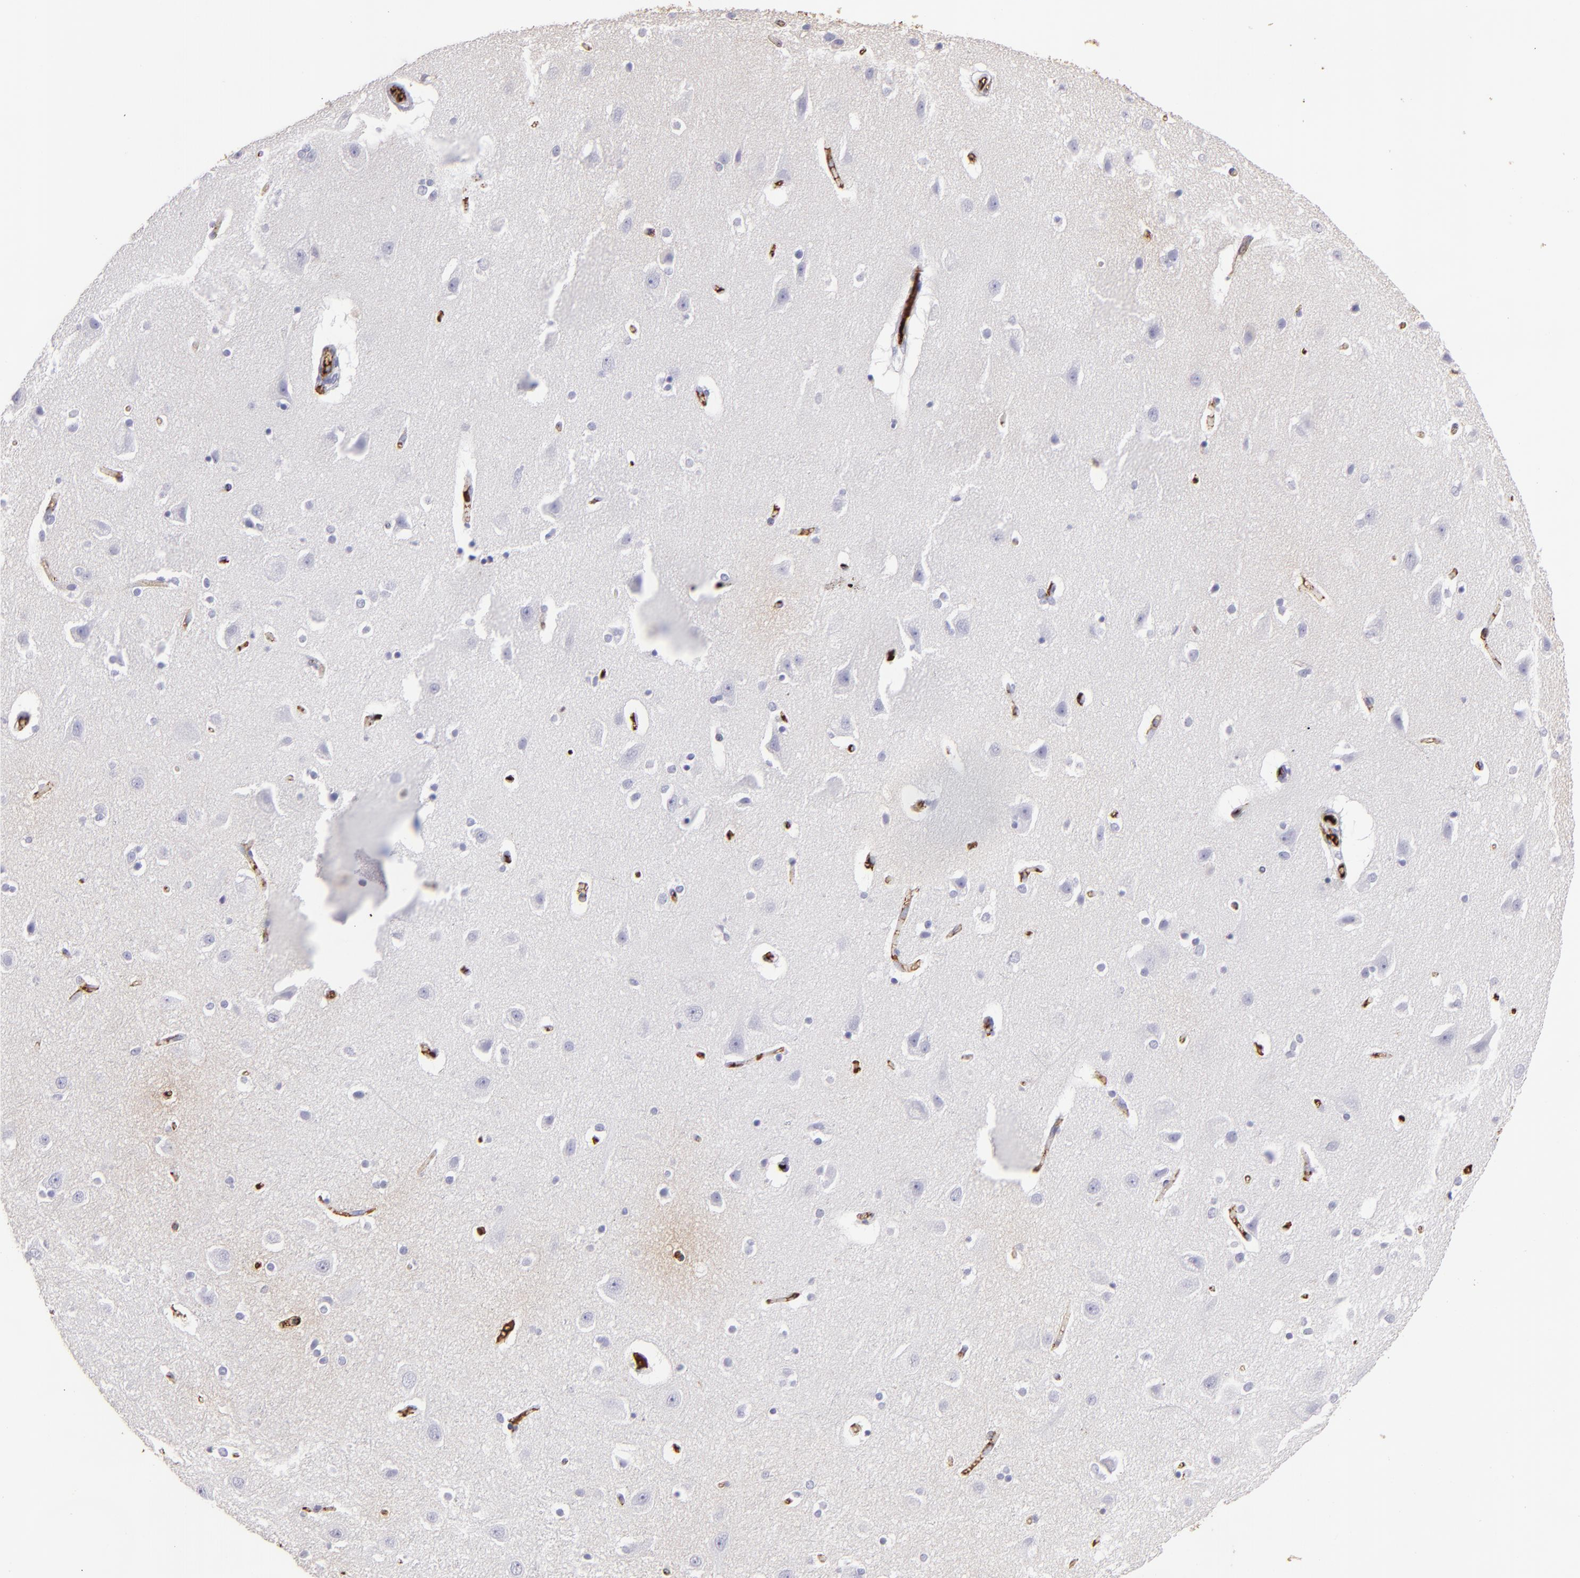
{"staining": {"intensity": "negative", "quantity": "none", "location": "none"}, "tissue": "caudate", "cell_type": "Glial cells", "image_type": "normal", "snomed": [{"axis": "morphology", "description": "Normal tissue, NOS"}, {"axis": "topography", "description": "Lateral ventricle wall"}], "caption": "Micrograph shows no significant protein expression in glial cells of normal caudate.", "gene": "FGB", "patient": {"sex": "female", "age": 54}}